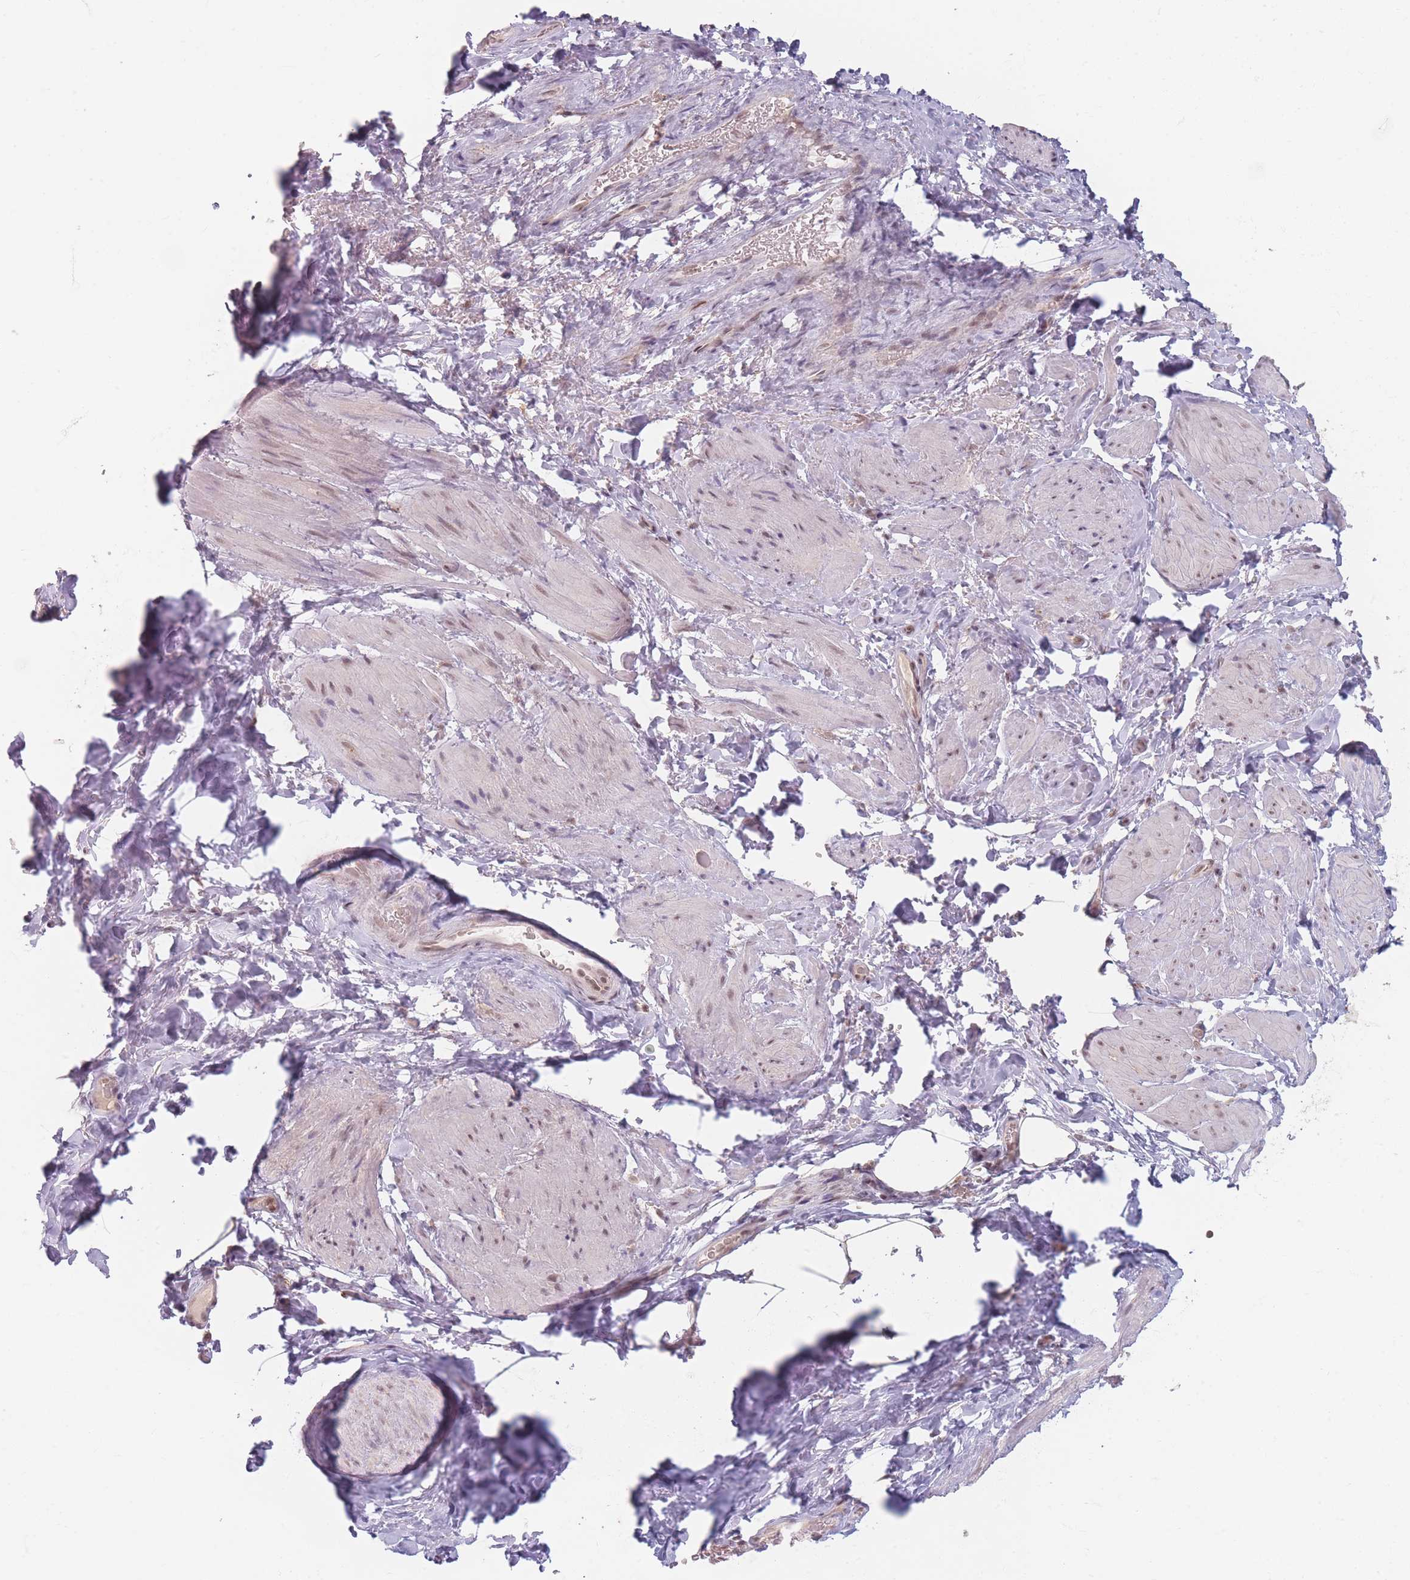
{"staining": {"intensity": "weak", "quantity": "25%-75%", "location": "nuclear"}, "tissue": "smooth muscle", "cell_type": "Smooth muscle cells", "image_type": "normal", "snomed": [{"axis": "morphology", "description": "Normal tissue, NOS"}, {"axis": "topography", "description": "Smooth muscle"}, {"axis": "topography", "description": "Peripheral nerve tissue"}], "caption": "Smooth muscle stained for a protein demonstrates weak nuclear positivity in smooth muscle cells. (Stains: DAB (3,3'-diaminobenzidine) in brown, nuclei in blue, Microscopy: brightfield microscopy at high magnification).", "gene": "SPATA45", "patient": {"sex": "male", "age": 69}}